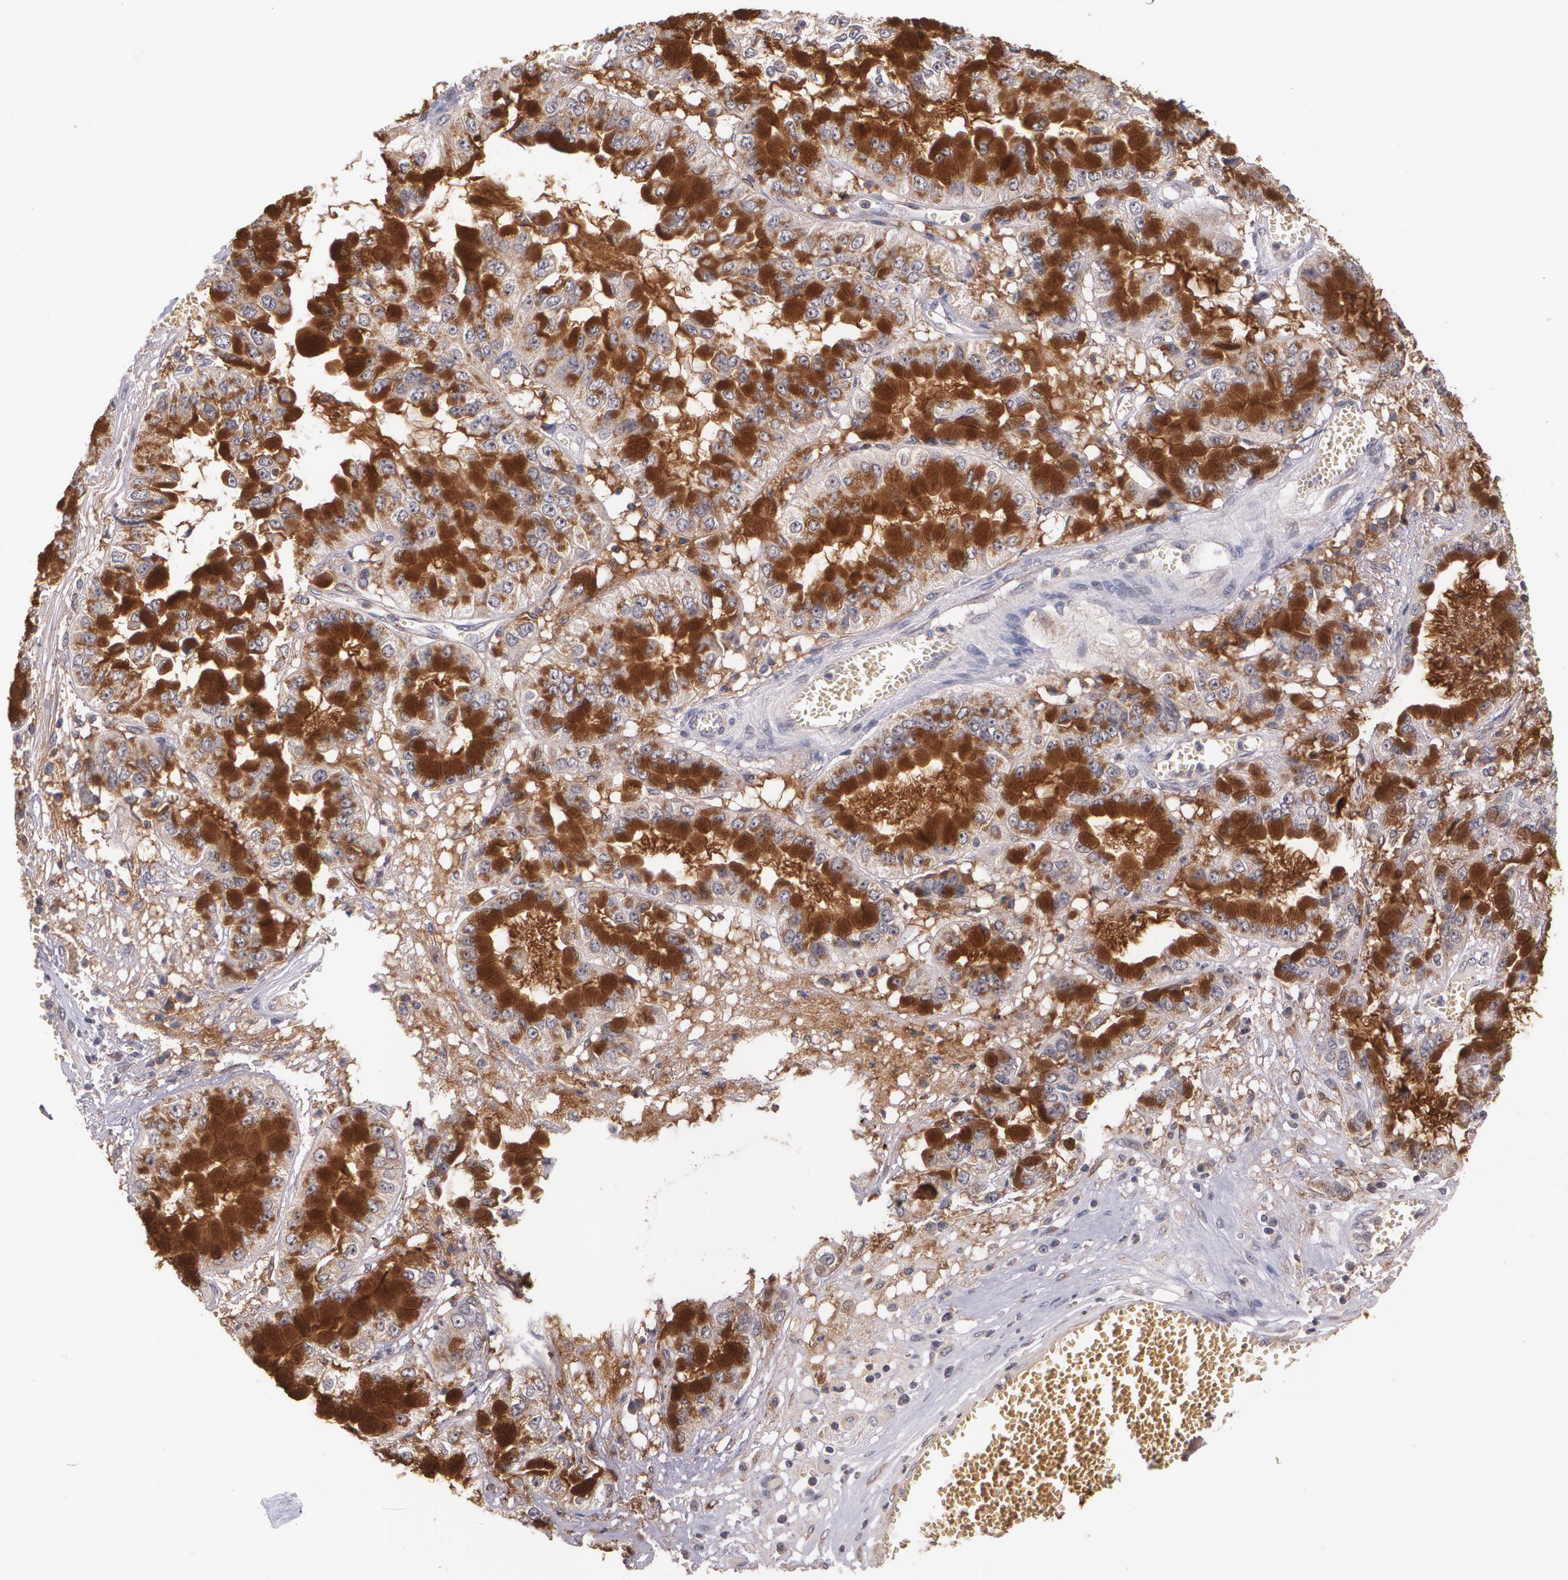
{"staining": {"intensity": "strong", "quantity": ">75%", "location": "cytoplasmic/membranous"}, "tissue": "liver cancer", "cell_type": "Tumor cells", "image_type": "cancer", "snomed": [{"axis": "morphology", "description": "Cholangiocarcinoma"}, {"axis": "topography", "description": "Liver"}], "caption": "Protein analysis of liver cancer tissue exhibits strong cytoplasmic/membranous expression in about >75% of tumor cells.", "gene": "IFNGR2", "patient": {"sex": "female", "age": 79}}